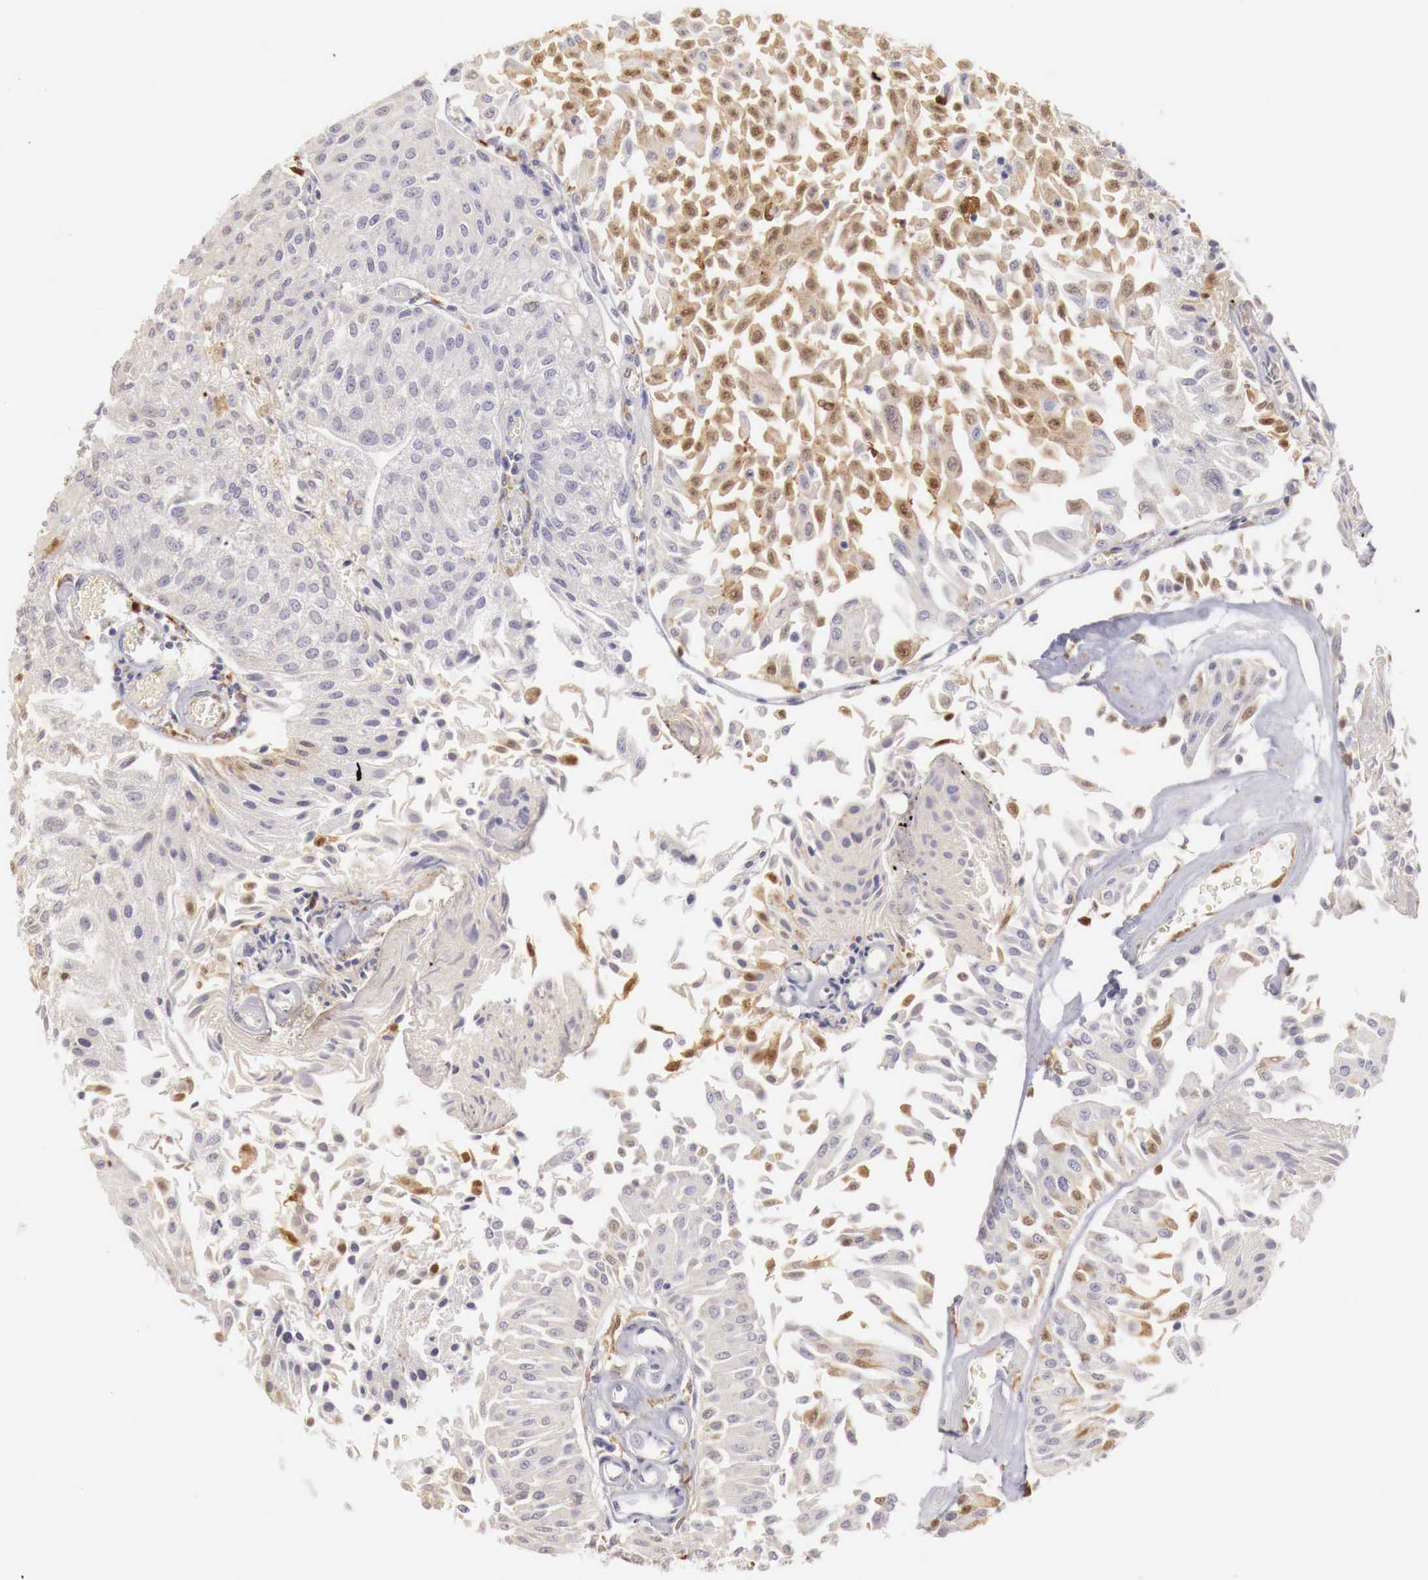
{"staining": {"intensity": "negative", "quantity": "none", "location": "none"}, "tissue": "urothelial cancer", "cell_type": "Tumor cells", "image_type": "cancer", "snomed": [{"axis": "morphology", "description": "Urothelial carcinoma, Low grade"}, {"axis": "topography", "description": "Urinary bladder"}], "caption": "Immunohistochemical staining of urothelial cancer demonstrates no significant staining in tumor cells. (DAB (3,3'-diaminobenzidine) immunohistochemistry (IHC) with hematoxylin counter stain).", "gene": "RENBP", "patient": {"sex": "male", "age": 86}}